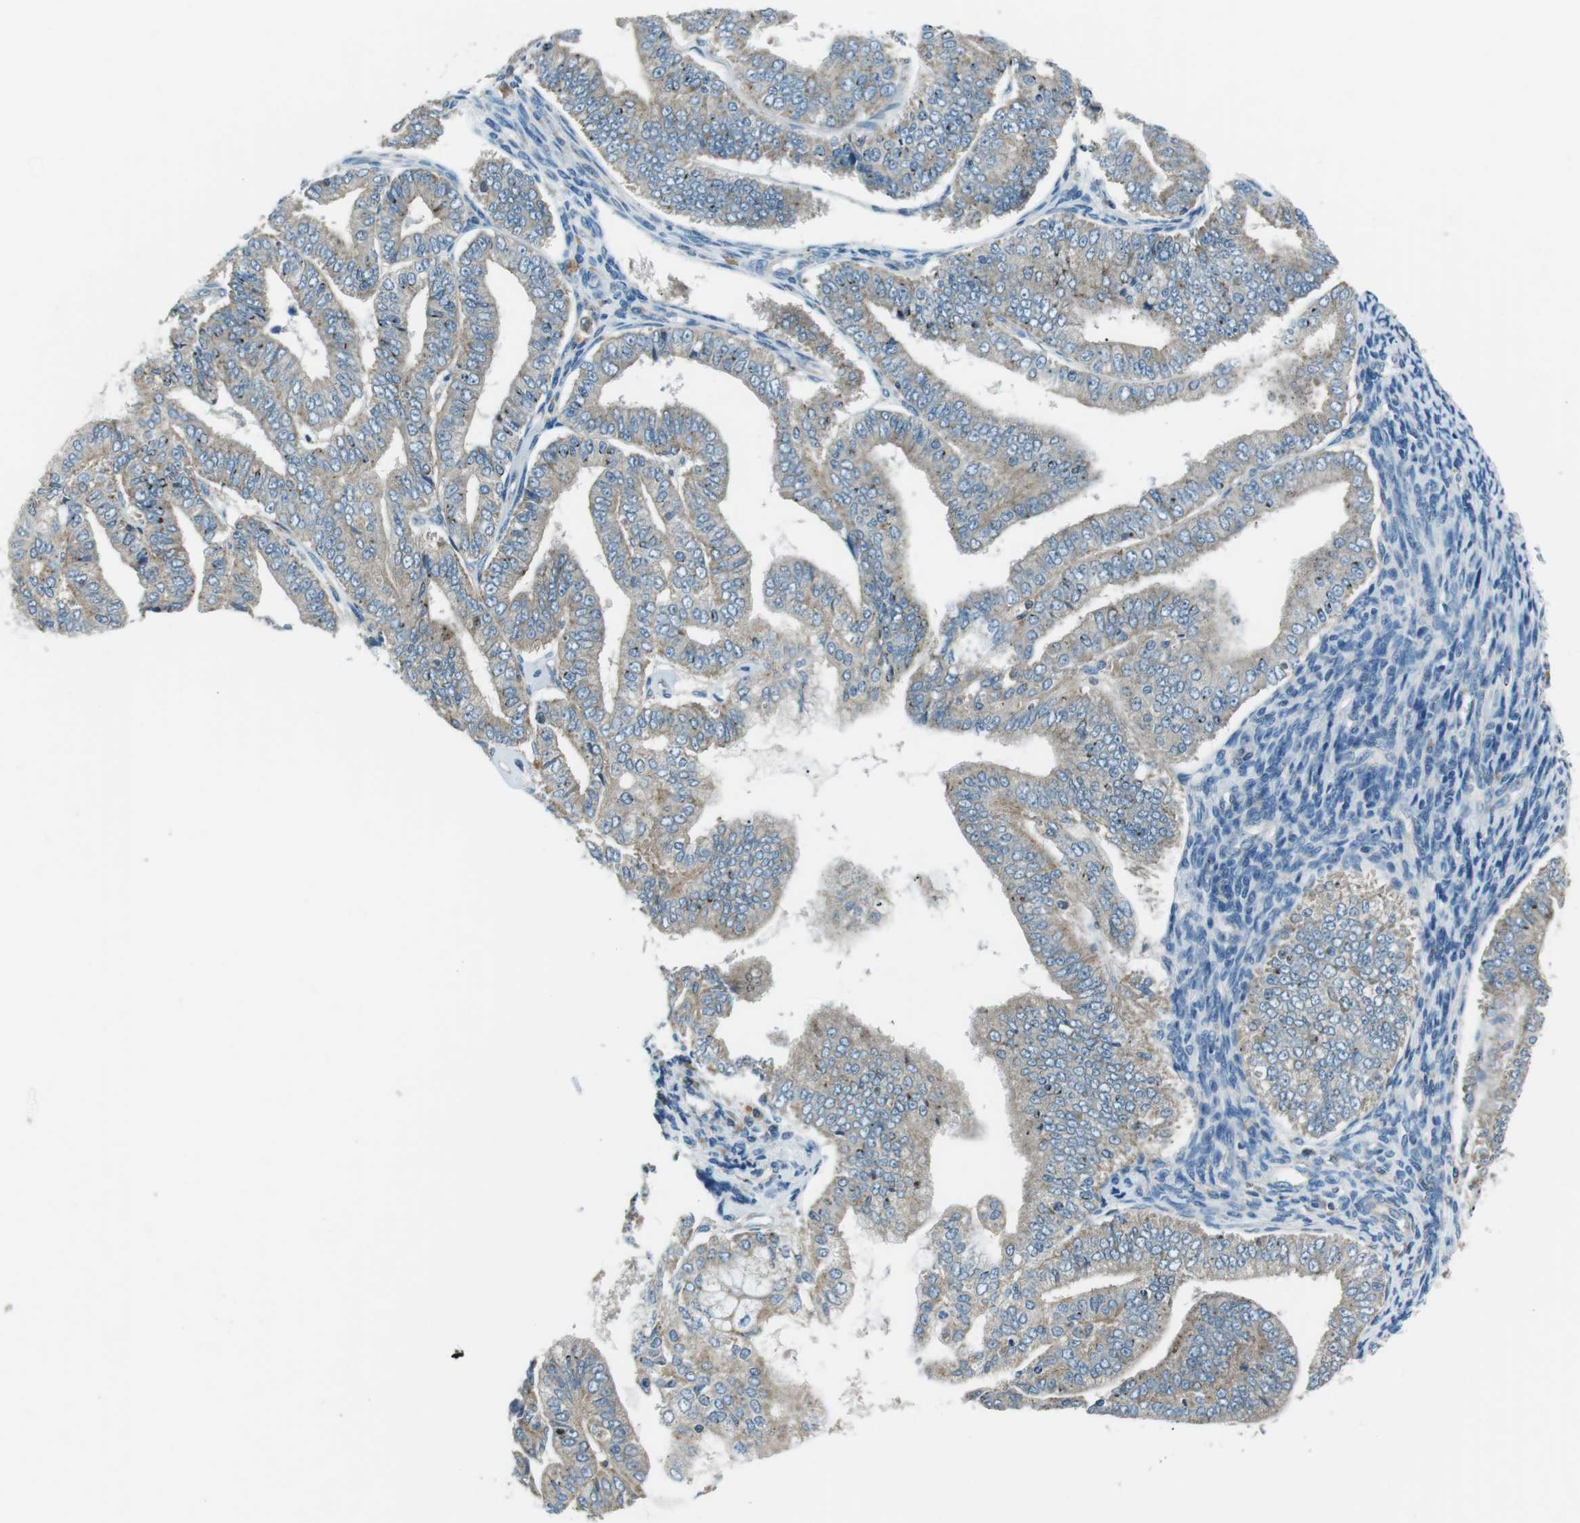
{"staining": {"intensity": "moderate", "quantity": "<25%", "location": "cytoplasmic/membranous"}, "tissue": "endometrial cancer", "cell_type": "Tumor cells", "image_type": "cancer", "snomed": [{"axis": "morphology", "description": "Adenocarcinoma, NOS"}, {"axis": "topography", "description": "Endometrium"}], "caption": "A brown stain shows moderate cytoplasmic/membranous expression of a protein in human endometrial cancer (adenocarcinoma) tumor cells. The protein is shown in brown color, while the nuclei are stained blue.", "gene": "FAM3B", "patient": {"sex": "female", "age": 63}}